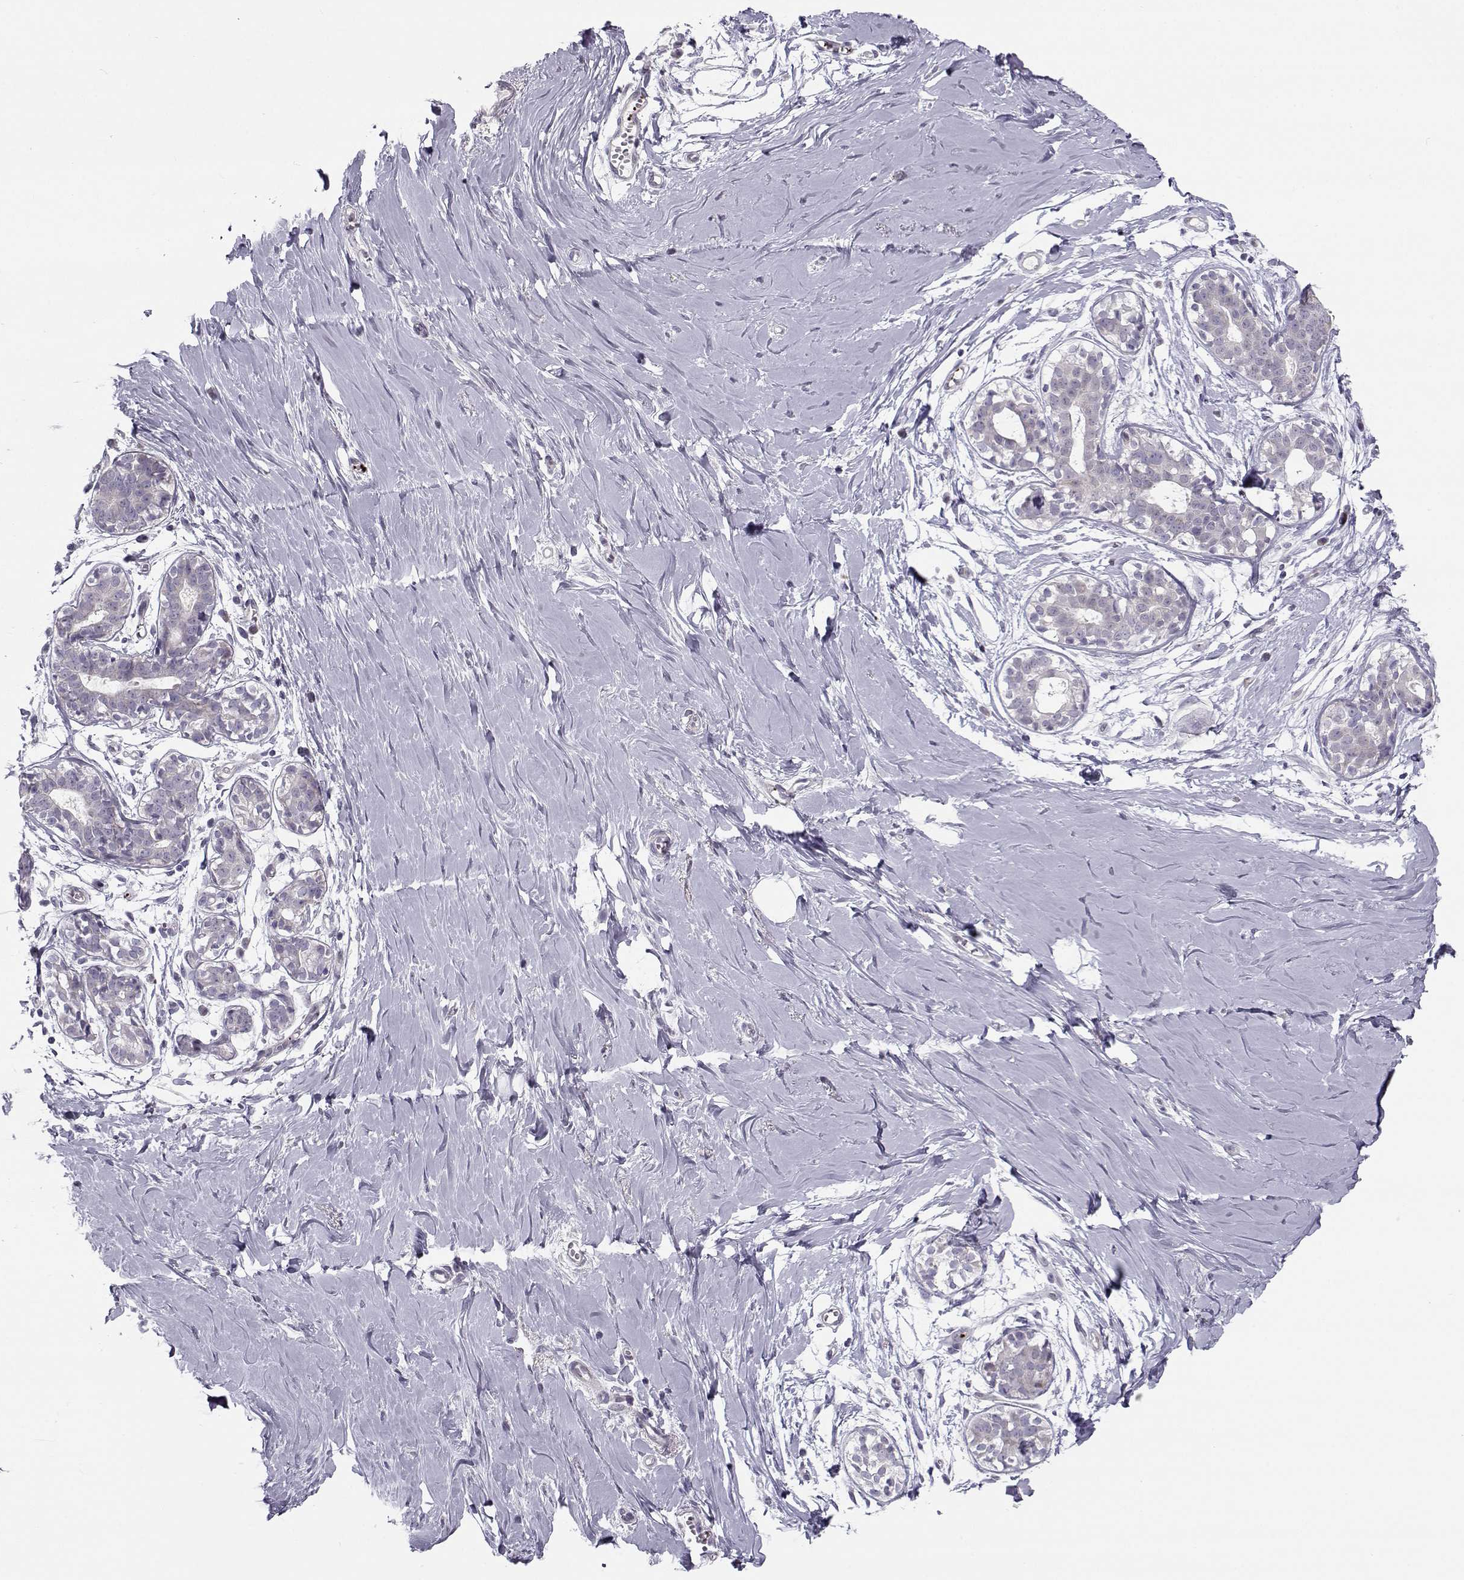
{"staining": {"intensity": "negative", "quantity": "none", "location": "none"}, "tissue": "breast", "cell_type": "Adipocytes", "image_type": "normal", "snomed": [{"axis": "morphology", "description": "Normal tissue, NOS"}, {"axis": "topography", "description": "Breast"}], "caption": "An image of human breast is negative for staining in adipocytes. The staining is performed using DAB brown chromogen with nuclei counter-stained in using hematoxylin.", "gene": "KLF17", "patient": {"sex": "female", "age": 49}}